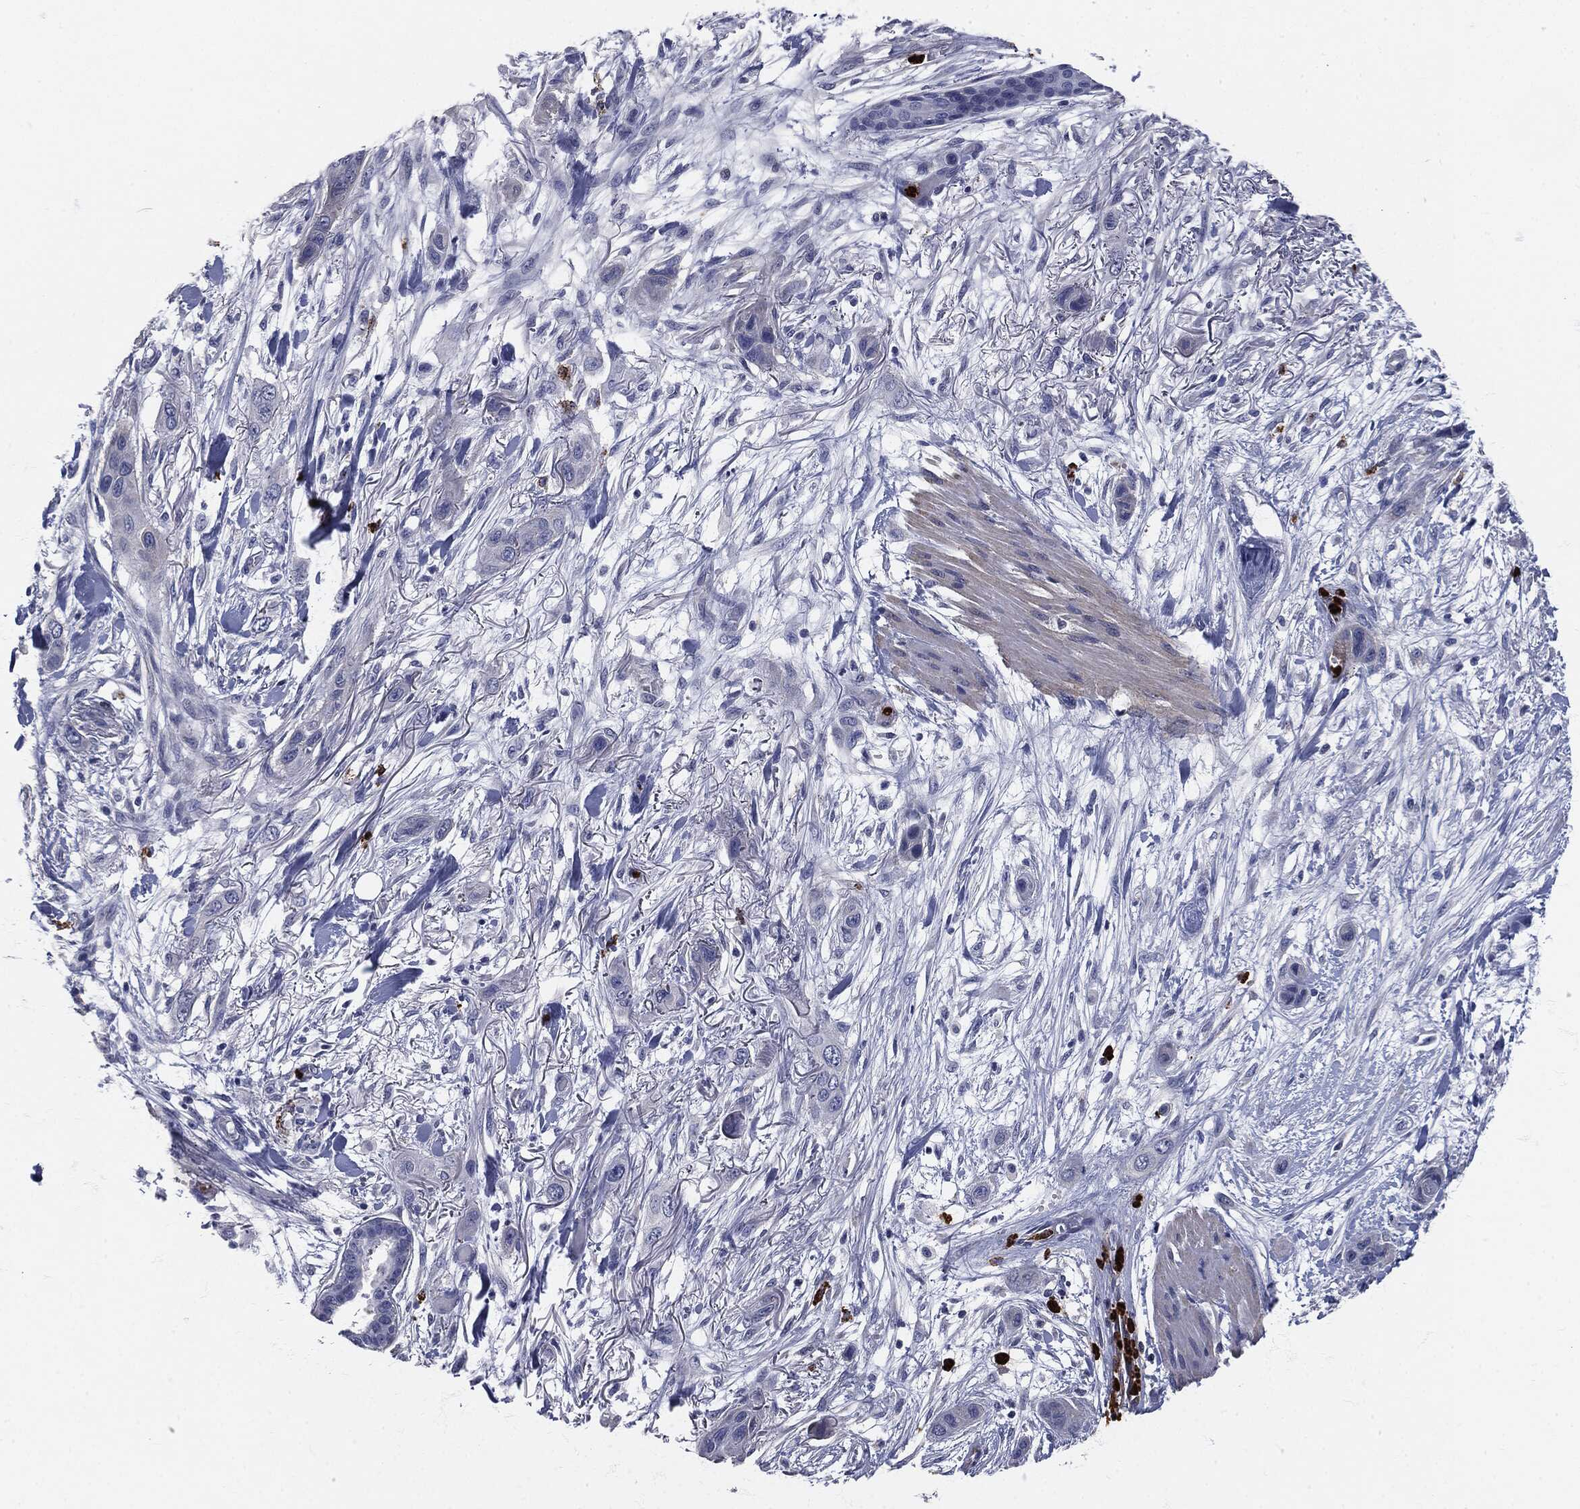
{"staining": {"intensity": "negative", "quantity": "none", "location": "none"}, "tissue": "skin cancer", "cell_type": "Tumor cells", "image_type": "cancer", "snomed": [{"axis": "morphology", "description": "Squamous cell carcinoma, NOS"}, {"axis": "topography", "description": "Skin"}], "caption": "DAB immunohistochemical staining of skin cancer (squamous cell carcinoma) shows no significant expression in tumor cells.", "gene": "MPO", "patient": {"sex": "male", "age": 79}}